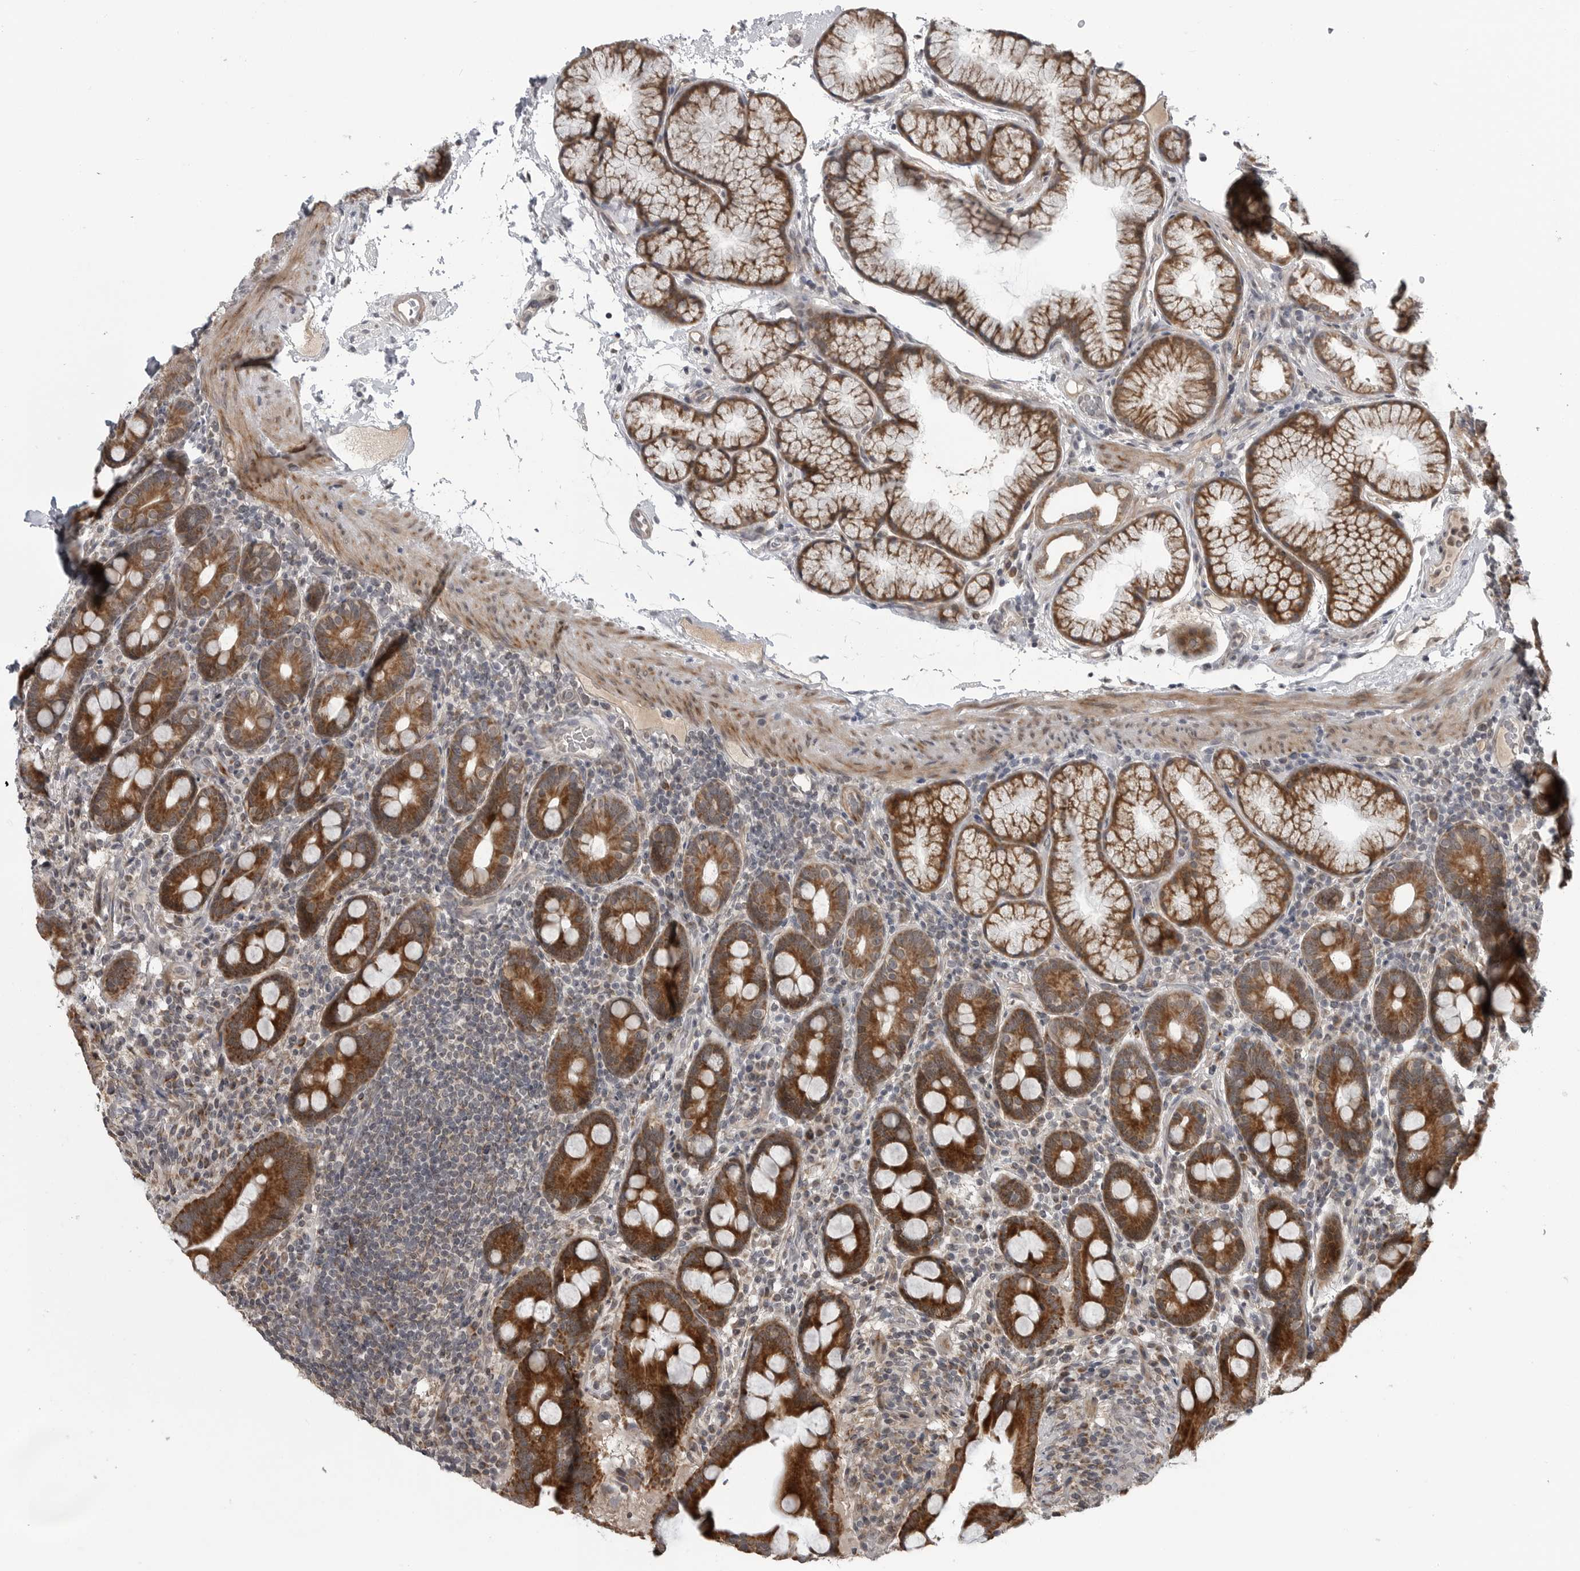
{"staining": {"intensity": "strong", "quantity": ">75%", "location": "cytoplasmic/membranous"}, "tissue": "duodenum", "cell_type": "Glandular cells", "image_type": "normal", "snomed": [{"axis": "morphology", "description": "Normal tissue, NOS"}, {"axis": "topography", "description": "Duodenum"}], "caption": "Immunohistochemical staining of benign human duodenum demonstrates high levels of strong cytoplasmic/membranous staining in approximately >75% of glandular cells. The staining was performed using DAB (3,3'-diaminobenzidine), with brown indicating positive protein expression. Nuclei are stained blue with hematoxylin.", "gene": "FAAP100", "patient": {"sex": "male", "age": 54}}